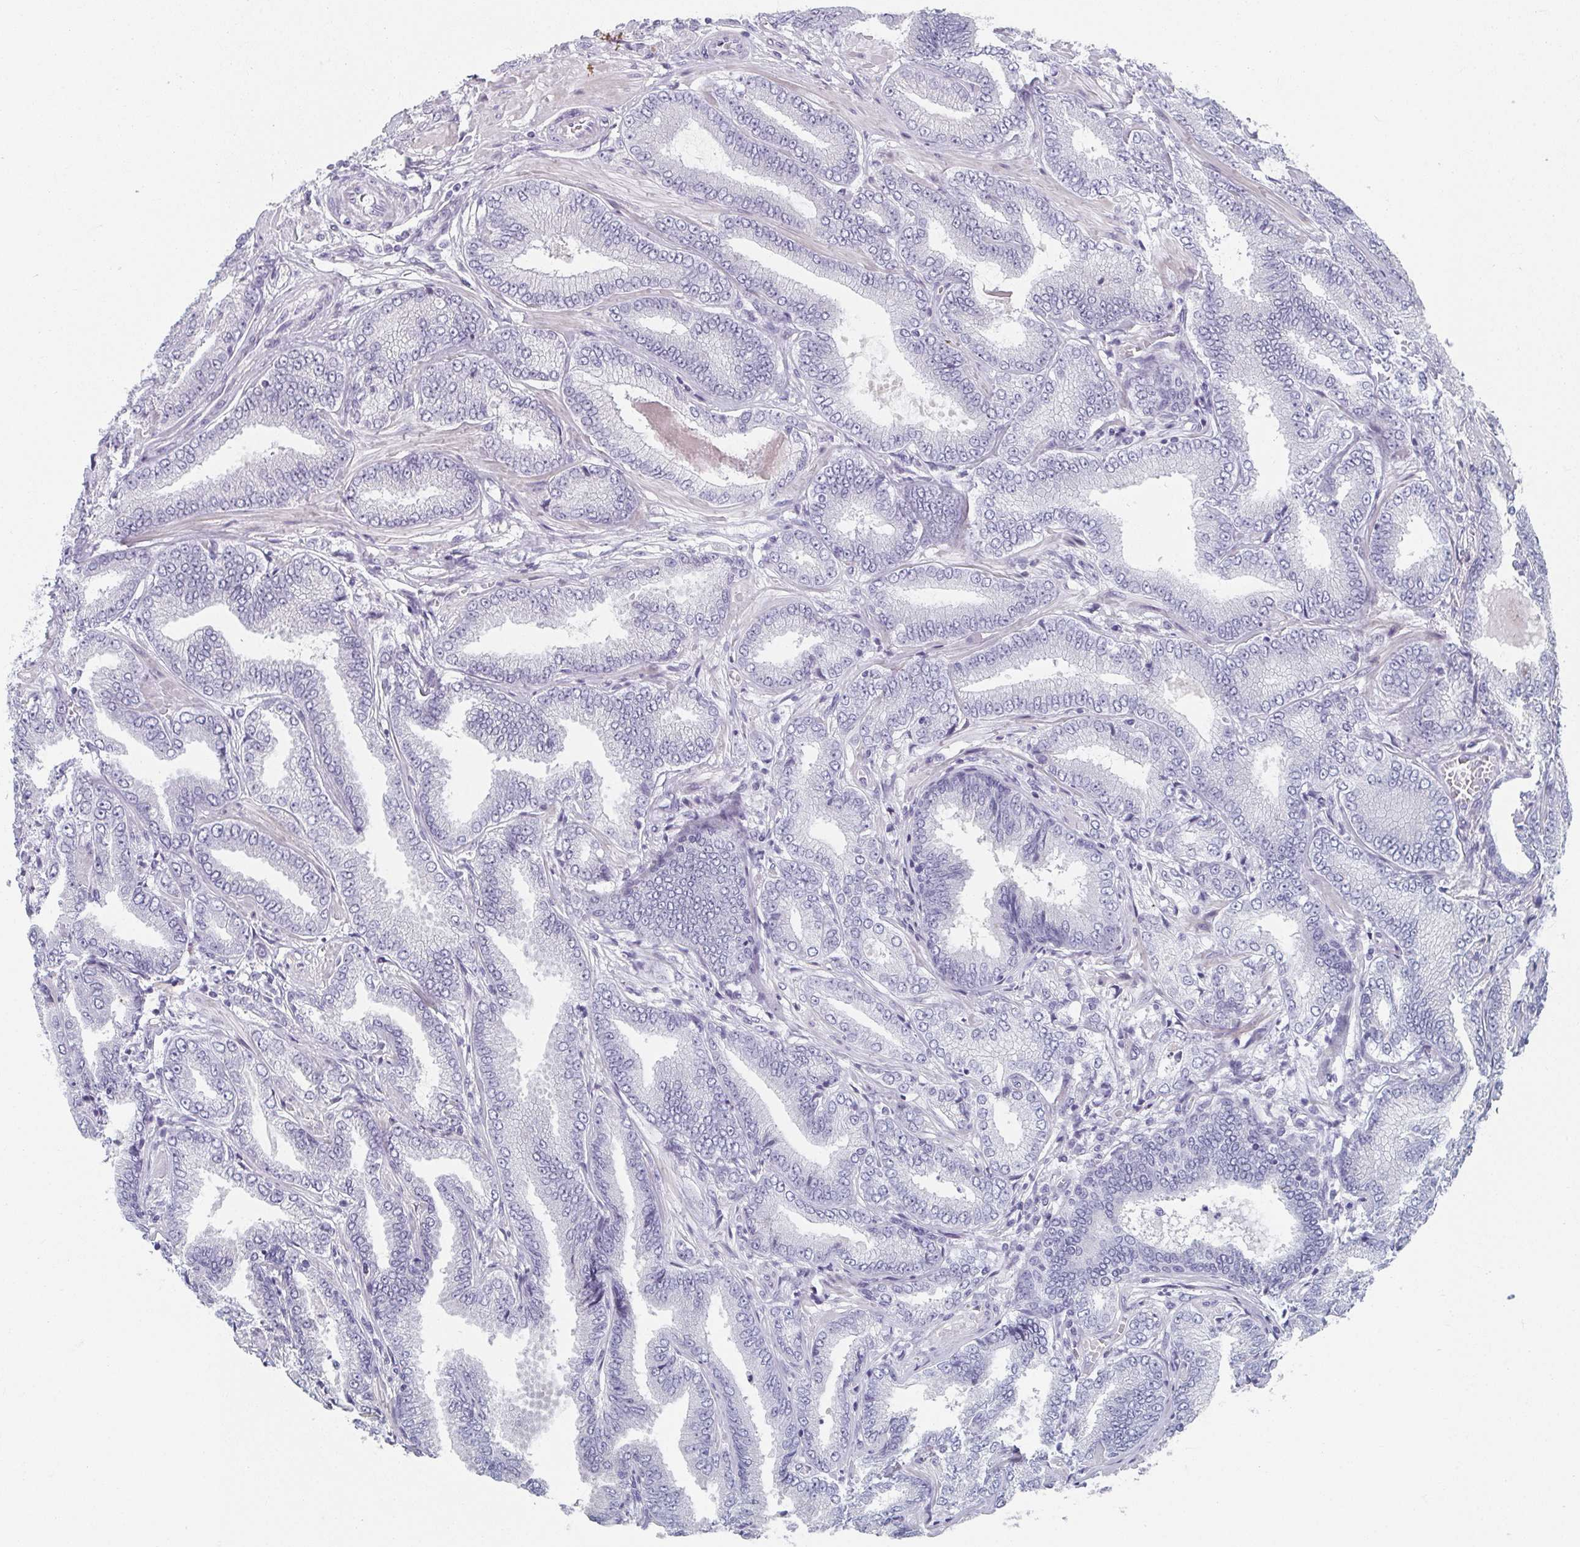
{"staining": {"intensity": "negative", "quantity": "none", "location": "none"}, "tissue": "prostate cancer", "cell_type": "Tumor cells", "image_type": "cancer", "snomed": [{"axis": "morphology", "description": "Adenocarcinoma, Low grade"}, {"axis": "topography", "description": "Prostate"}], "caption": "Tumor cells are negative for protein expression in human prostate adenocarcinoma (low-grade).", "gene": "CAMKV", "patient": {"sex": "male", "age": 55}}